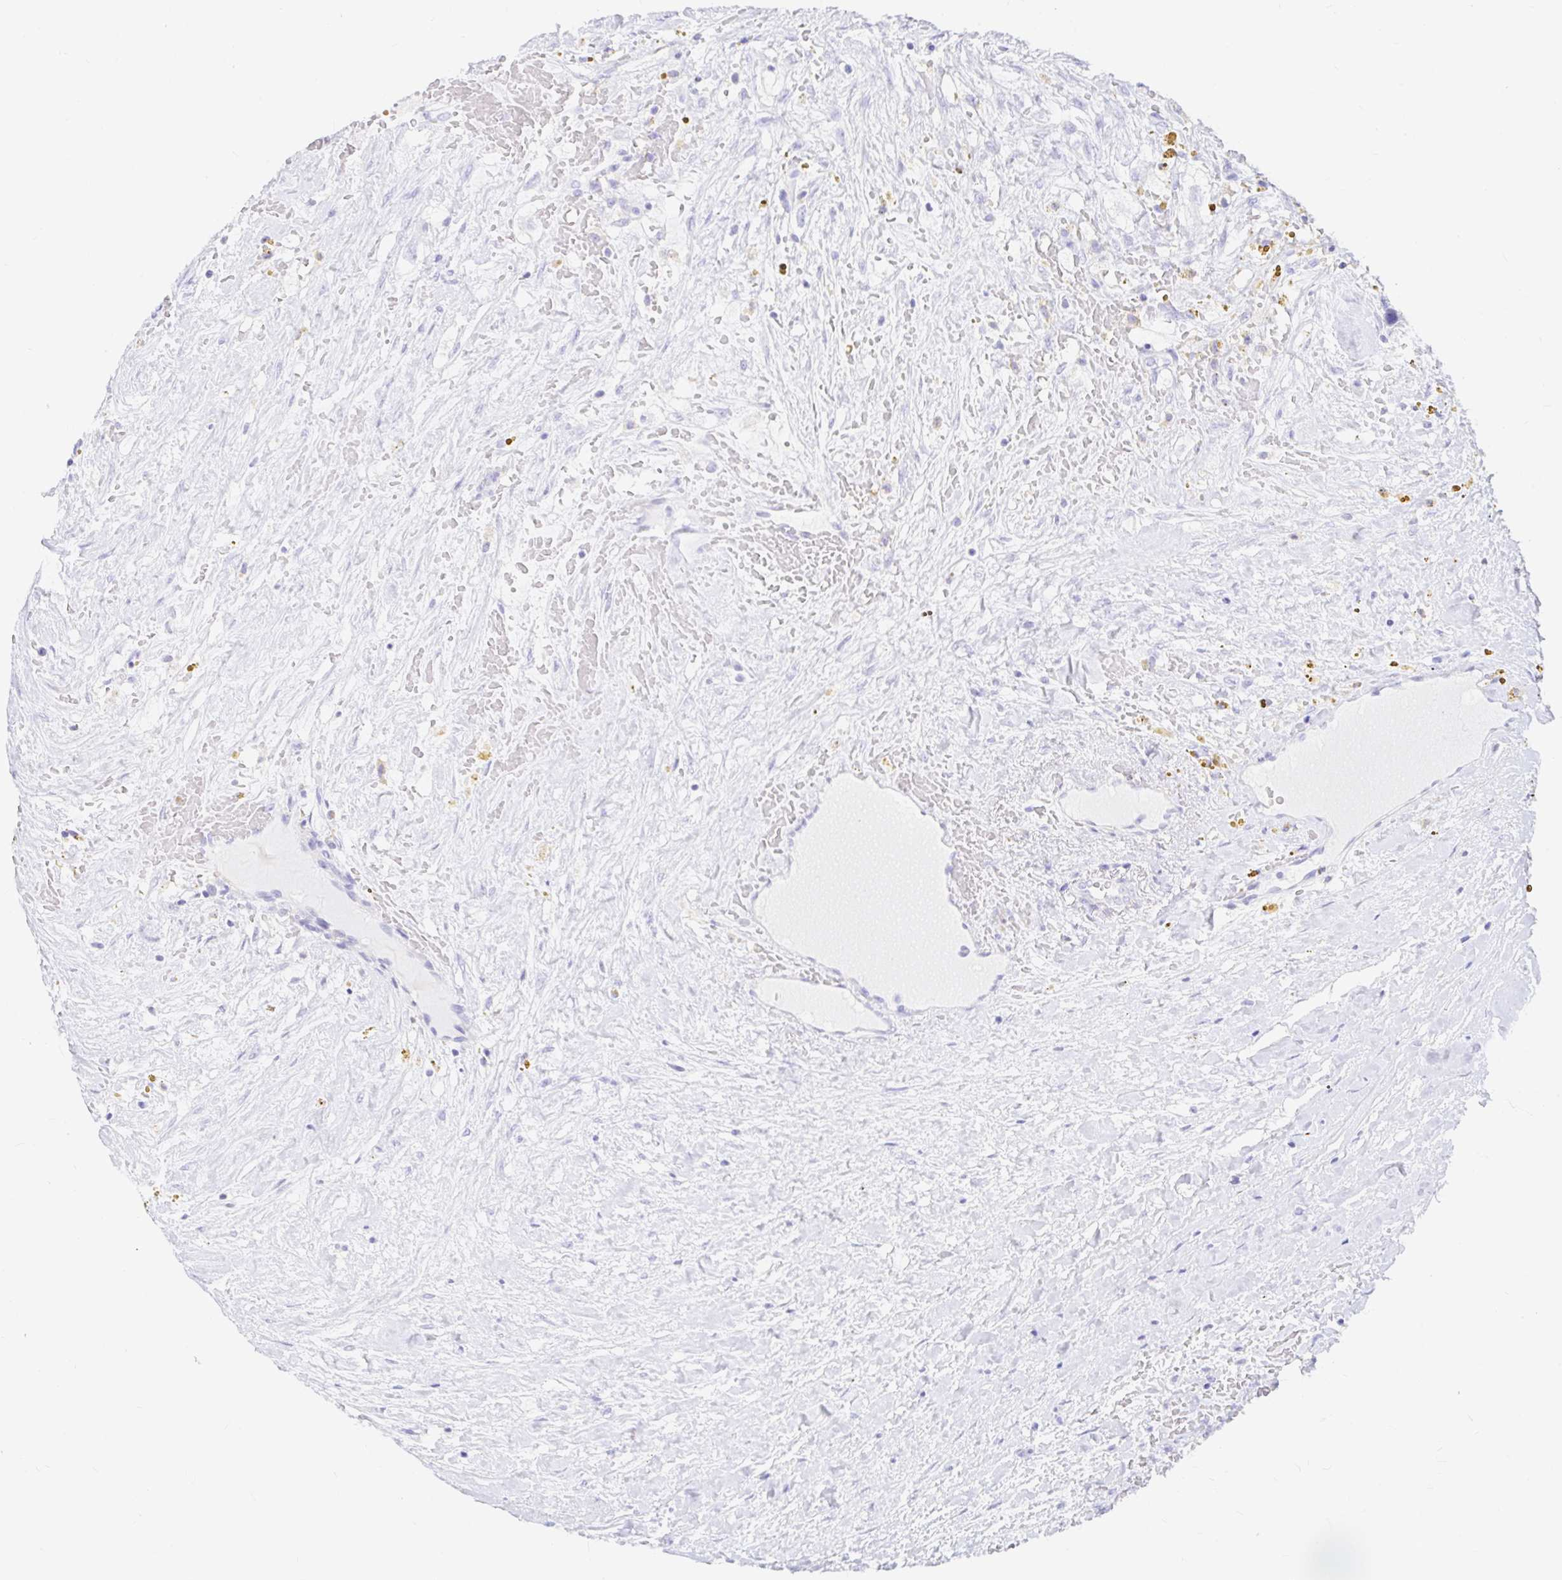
{"staining": {"intensity": "negative", "quantity": "none", "location": "none"}, "tissue": "renal cancer", "cell_type": "Tumor cells", "image_type": "cancer", "snomed": [{"axis": "morphology", "description": "Adenocarcinoma, NOS"}, {"axis": "topography", "description": "Kidney"}], "caption": "Adenocarcinoma (renal) stained for a protein using immunohistochemistry (IHC) reveals no positivity tumor cells.", "gene": "PPP1R1B", "patient": {"sex": "male", "age": 59}}